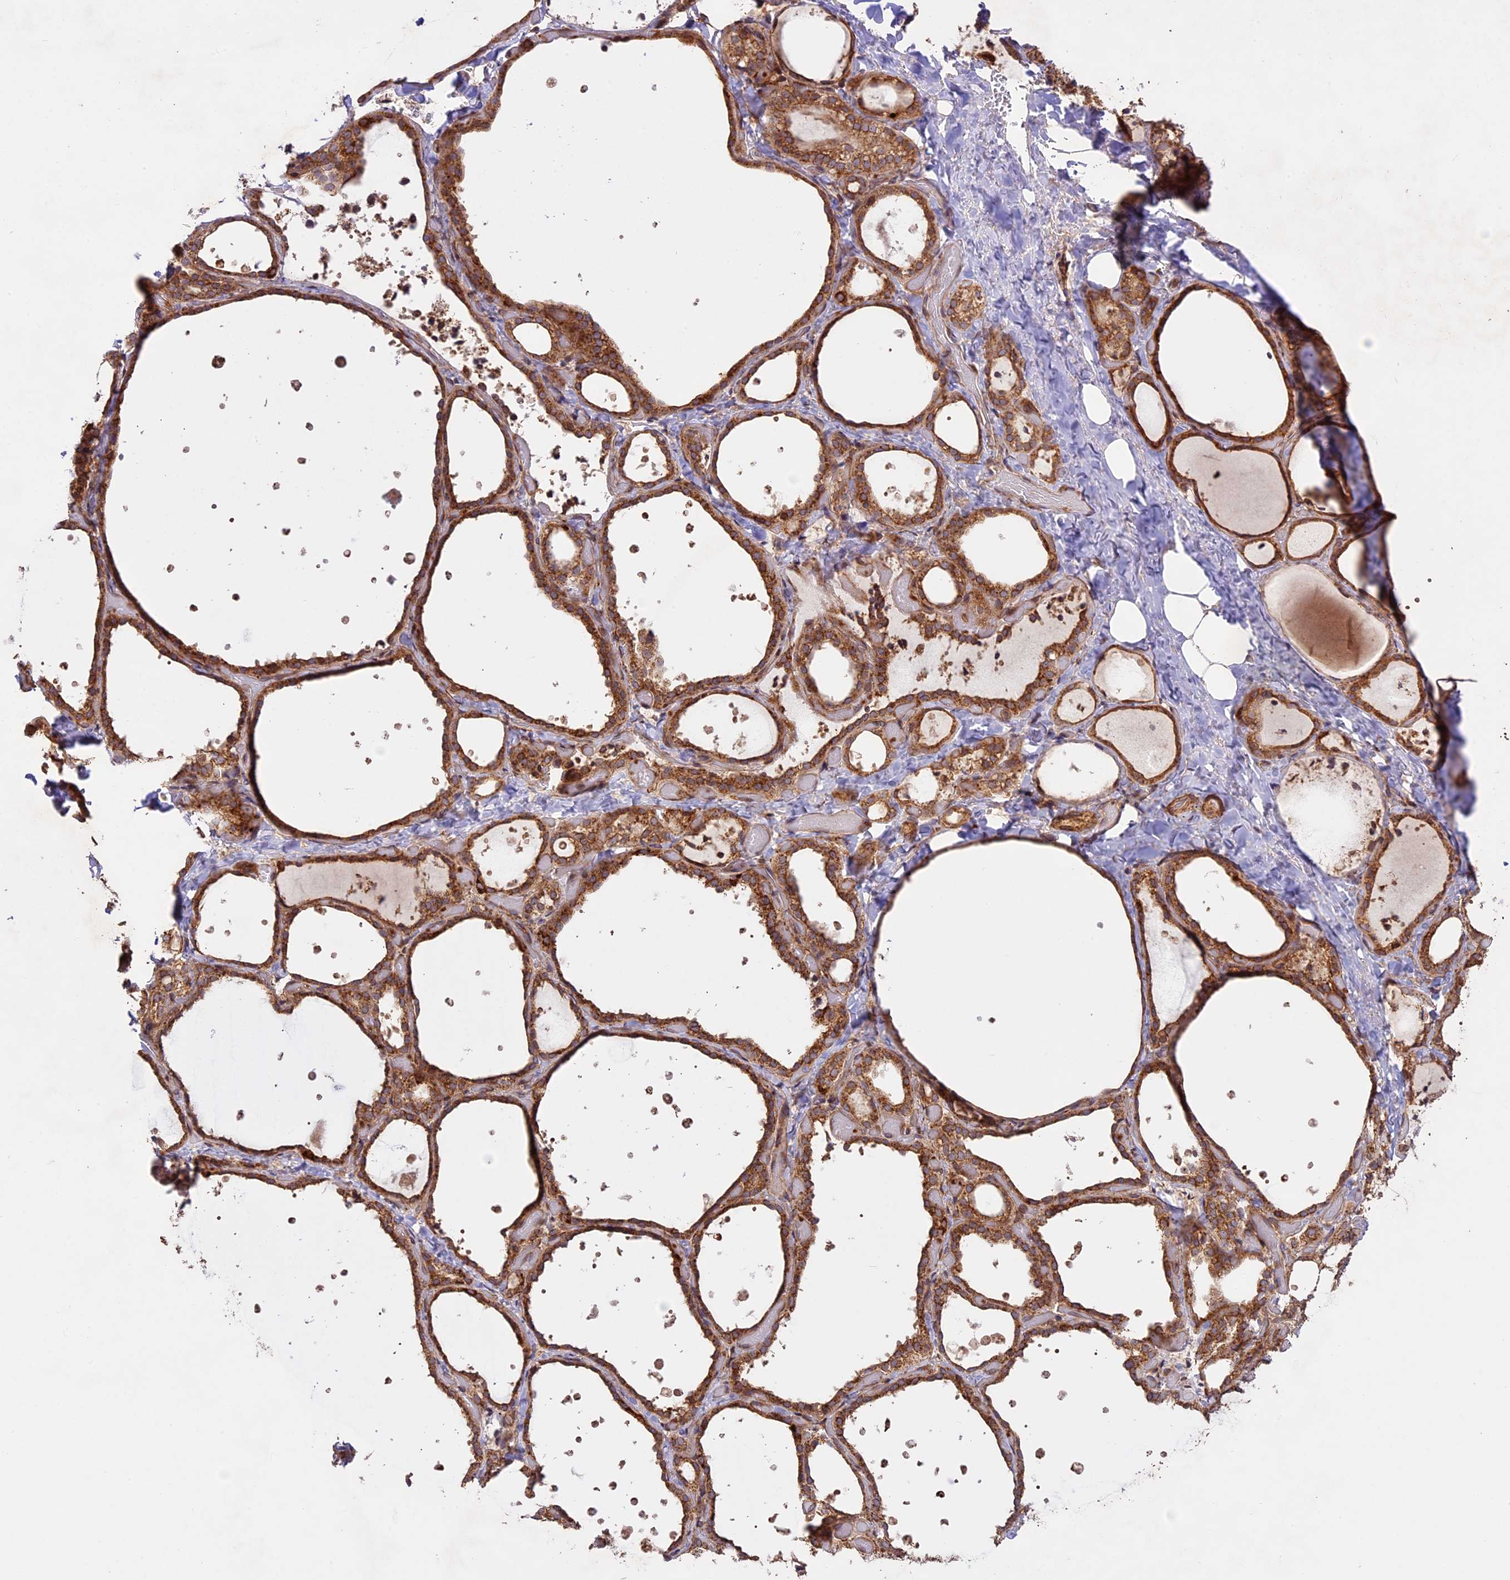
{"staining": {"intensity": "moderate", "quantity": ">75%", "location": "cytoplasmic/membranous"}, "tissue": "thyroid gland", "cell_type": "Glandular cells", "image_type": "normal", "snomed": [{"axis": "morphology", "description": "Normal tissue, NOS"}, {"axis": "topography", "description": "Thyroid gland"}], "caption": "Immunohistochemistry (IHC) histopathology image of unremarkable thyroid gland: human thyroid gland stained using IHC reveals medium levels of moderate protein expression localized specifically in the cytoplasmic/membranous of glandular cells, appearing as a cytoplasmic/membranous brown color.", "gene": "DGKH", "patient": {"sex": "female", "age": 44}}